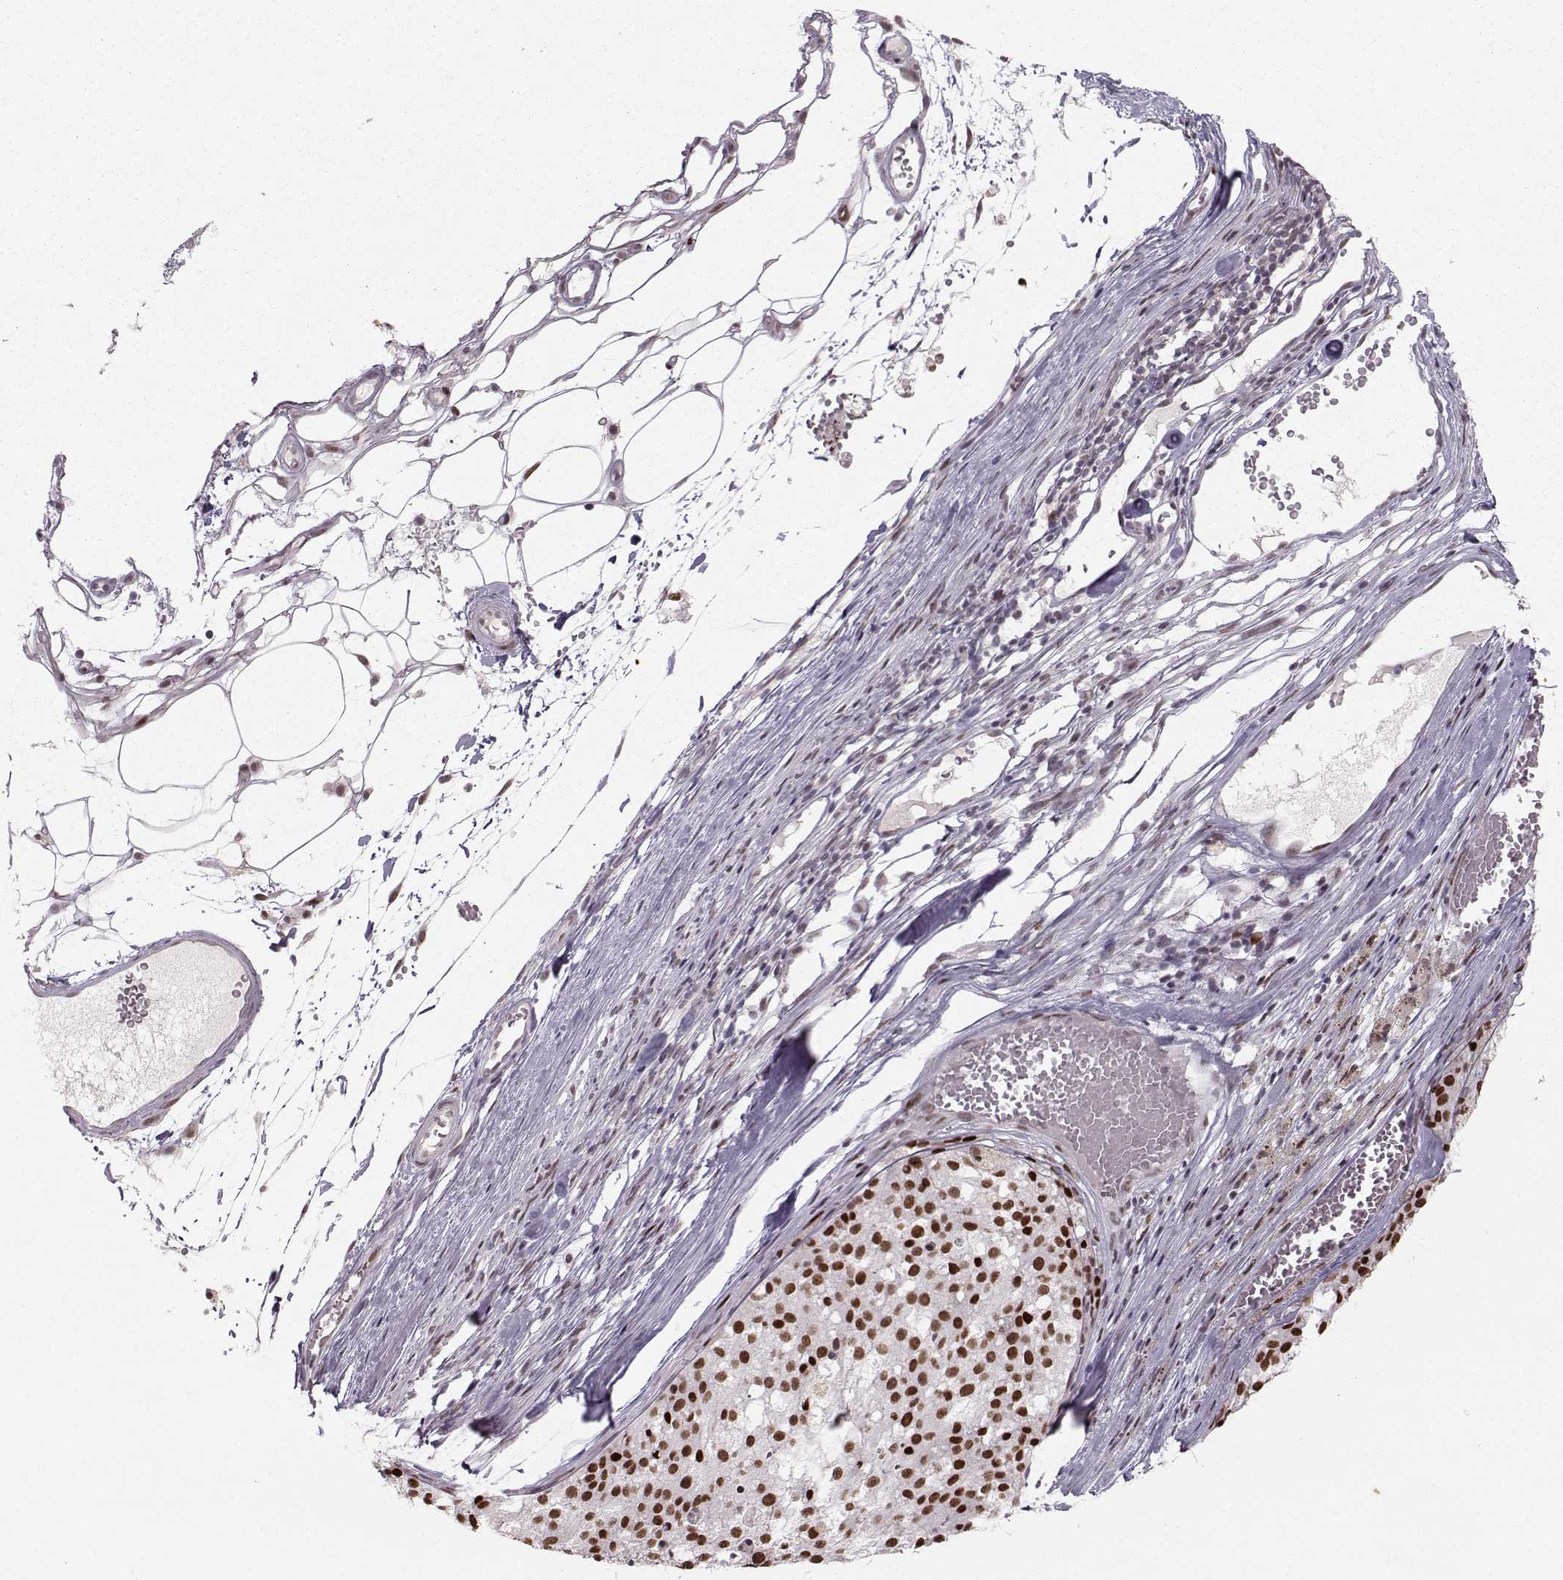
{"staining": {"intensity": "strong", "quantity": ">75%", "location": "nuclear"}, "tissue": "melanoma", "cell_type": "Tumor cells", "image_type": "cancer", "snomed": [{"axis": "morphology", "description": "Malignant melanoma, Metastatic site"}, {"axis": "topography", "description": "Lymph node"}], "caption": "An immunohistochemistry (IHC) photomicrograph of neoplastic tissue is shown. Protein staining in brown highlights strong nuclear positivity in malignant melanoma (metastatic site) within tumor cells.", "gene": "SNAPC2", "patient": {"sex": "female", "age": 64}}